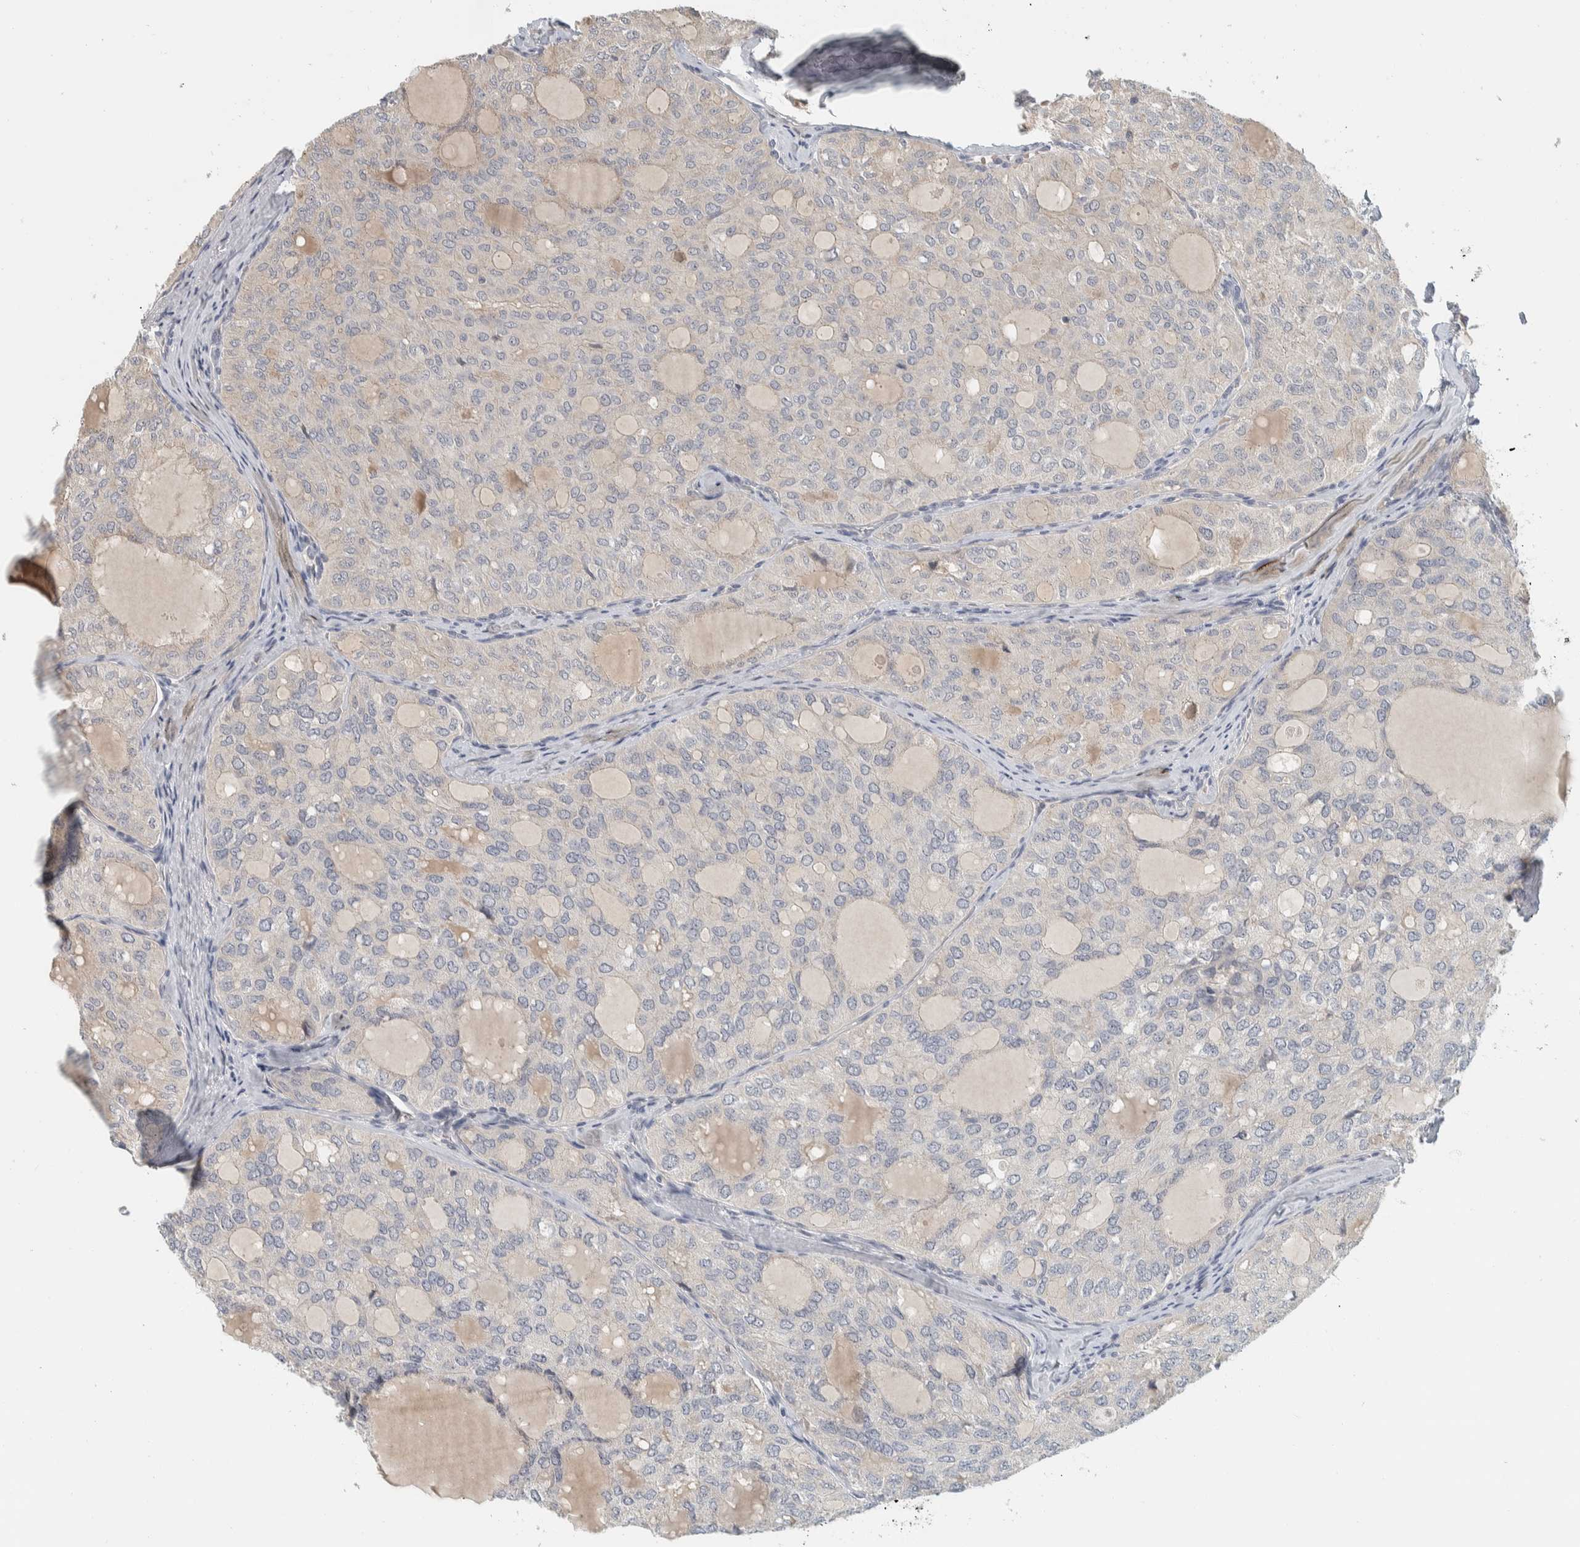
{"staining": {"intensity": "negative", "quantity": "none", "location": "none"}, "tissue": "thyroid cancer", "cell_type": "Tumor cells", "image_type": "cancer", "snomed": [{"axis": "morphology", "description": "Follicular adenoma carcinoma, NOS"}, {"axis": "topography", "description": "Thyroid gland"}], "caption": "A photomicrograph of thyroid cancer stained for a protein reveals no brown staining in tumor cells. (DAB (3,3'-diaminobenzidine) immunohistochemistry with hematoxylin counter stain).", "gene": "AFP", "patient": {"sex": "male", "age": 75}}